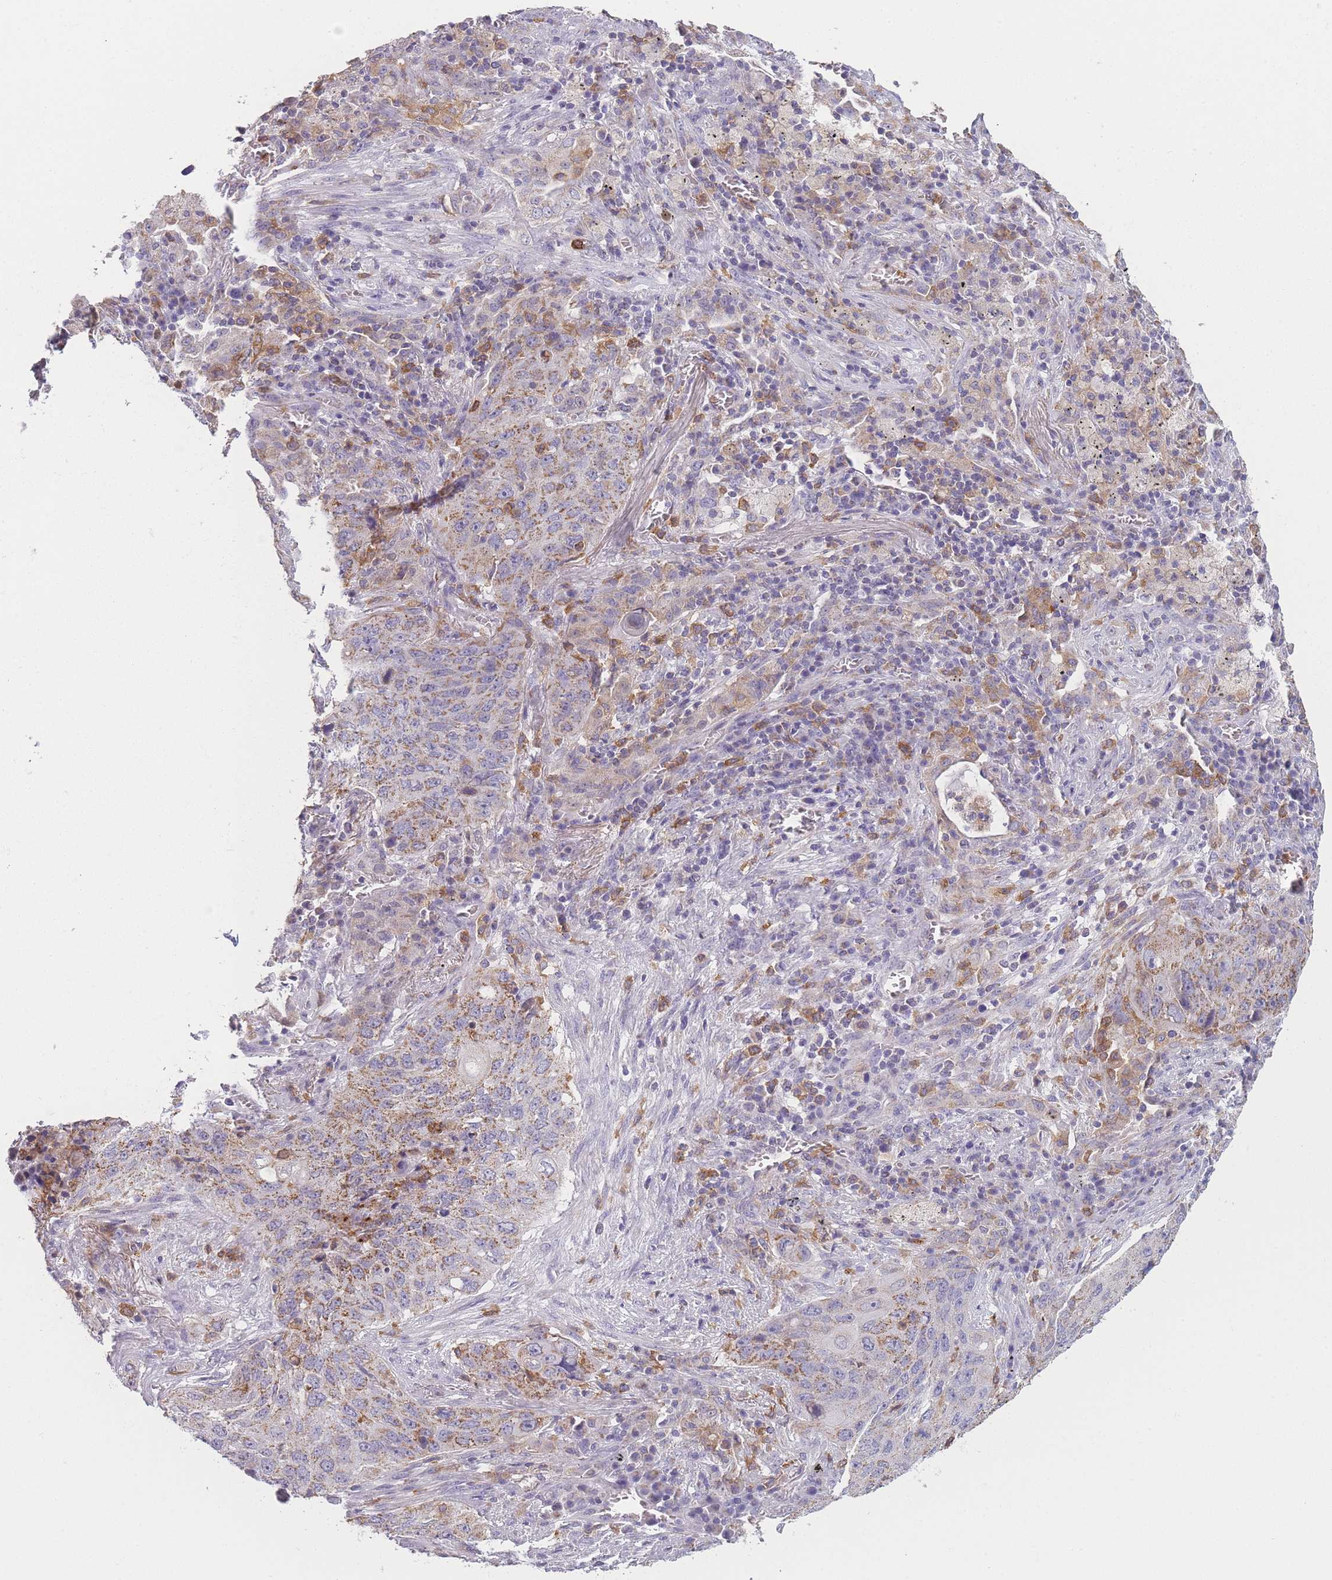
{"staining": {"intensity": "moderate", "quantity": "25%-75%", "location": "cytoplasmic/membranous"}, "tissue": "lung cancer", "cell_type": "Tumor cells", "image_type": "cancer", "snomed": [{"axis": "morphology", "description": "Squamous cell carcinoma, NOS"}, {"axis": "topography", "description": "Lung"}], "caption": "Immunohistochemical staining of lung squamous cell carcinoma exhibits medium levels of moderate cytoplasmic/membranous protein staining in approximately 25%-75% of tumor cells.", "gene": "PRAM1", "patient": {"sex": "female", "age": 63}}